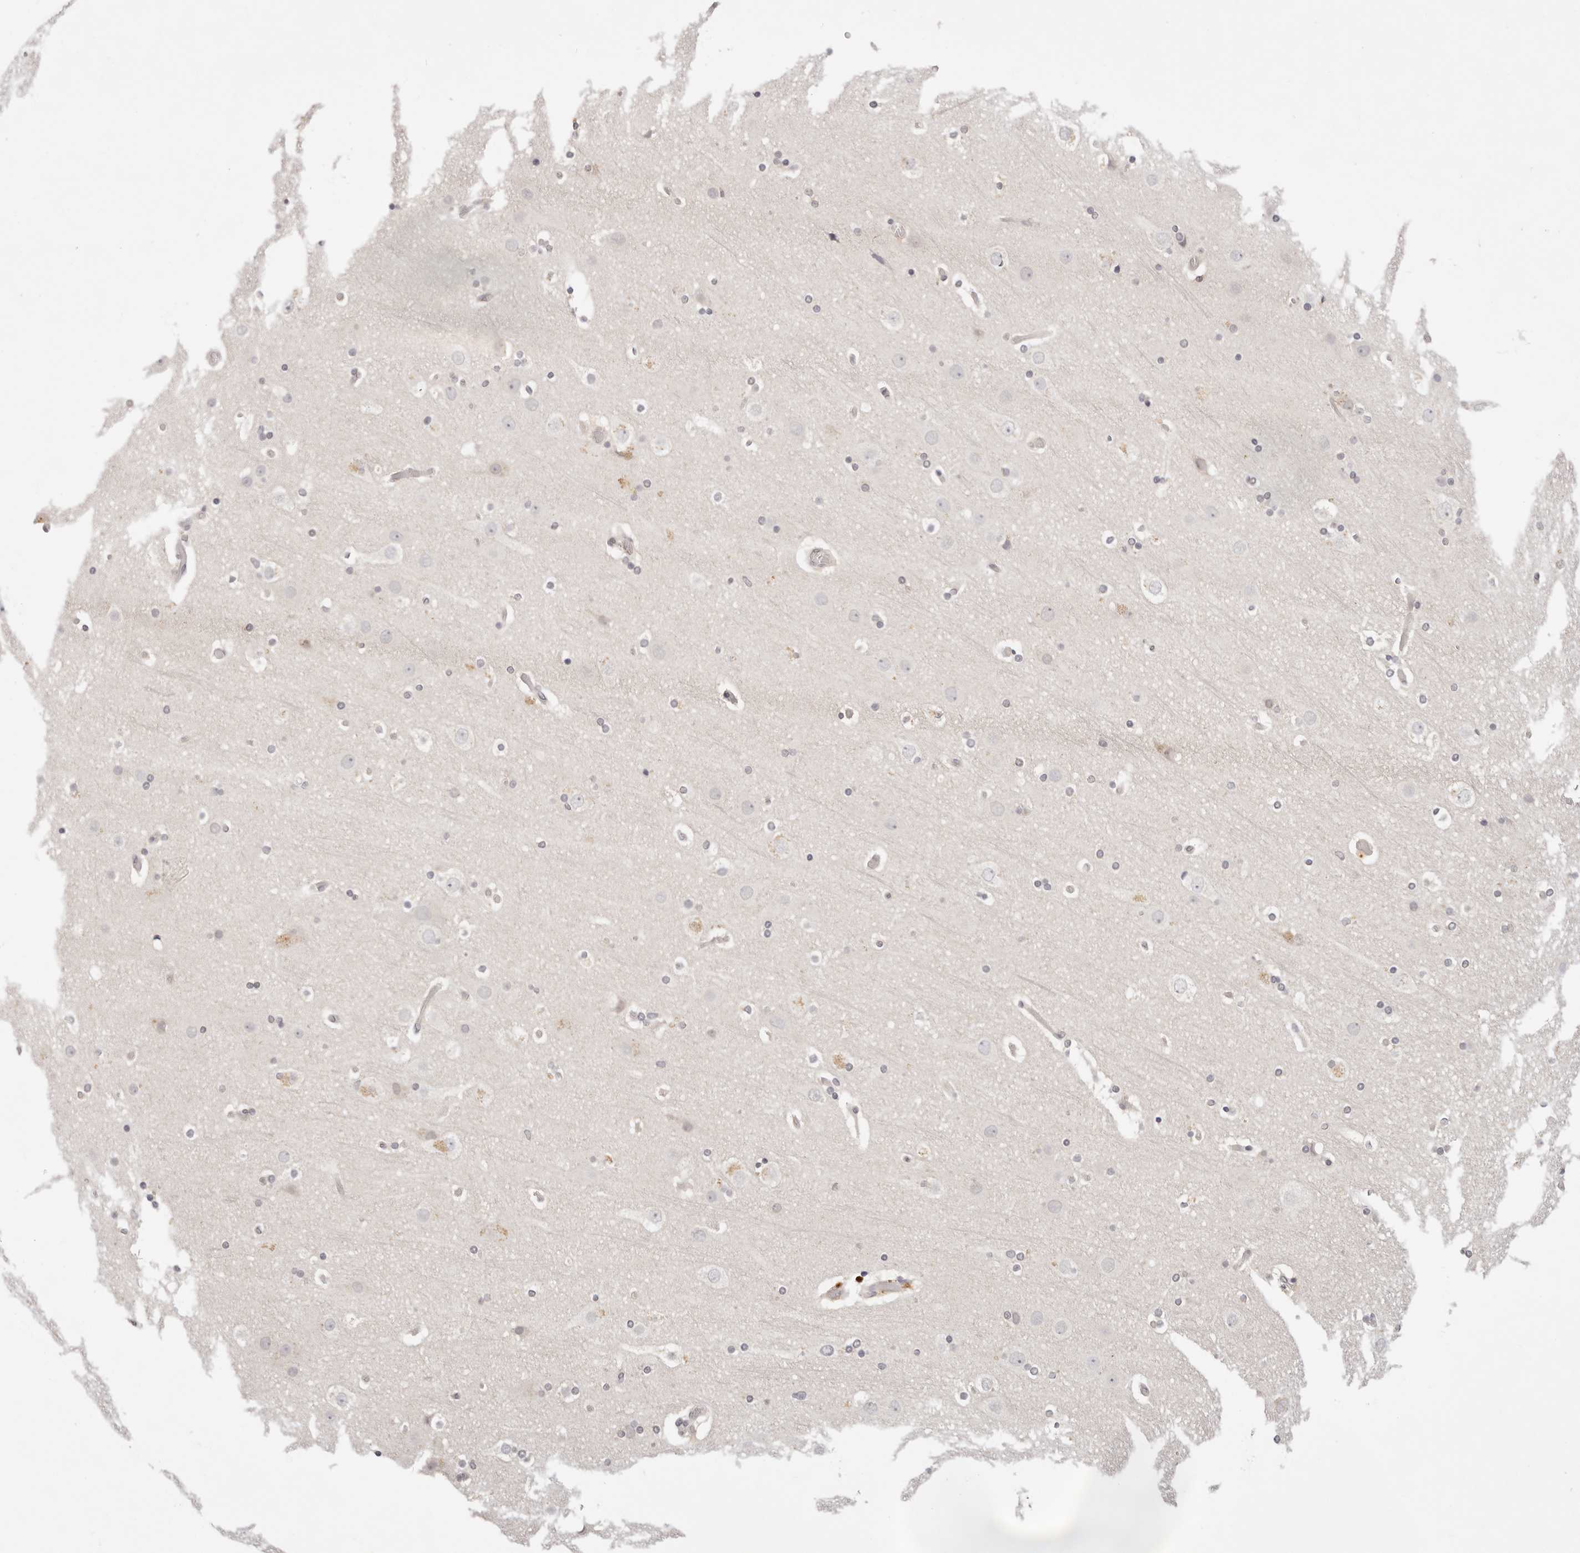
{"staining": {"intensity": "negative", "quantity": "none", "location": "none"}, "tissue": "cerebral cortex", "cell_type": "Endothelial cells", "image_type": "normal", "snomed": [{"axis": "morphology", "description": "Normal tissue, NOS"}, {"axis": "topography", "description": "Cerebral cortex"}], "caption": "Immunohistochemistry photomicrograph of normal human cerebral cortex stained for a protein (brown), which reveals no expression in endothelial cells. (Immunohistochemistry, brightfield microscopy, high magnification).", "gene": "GGPS1", "patient": {"sex": "male", "age": 57}}